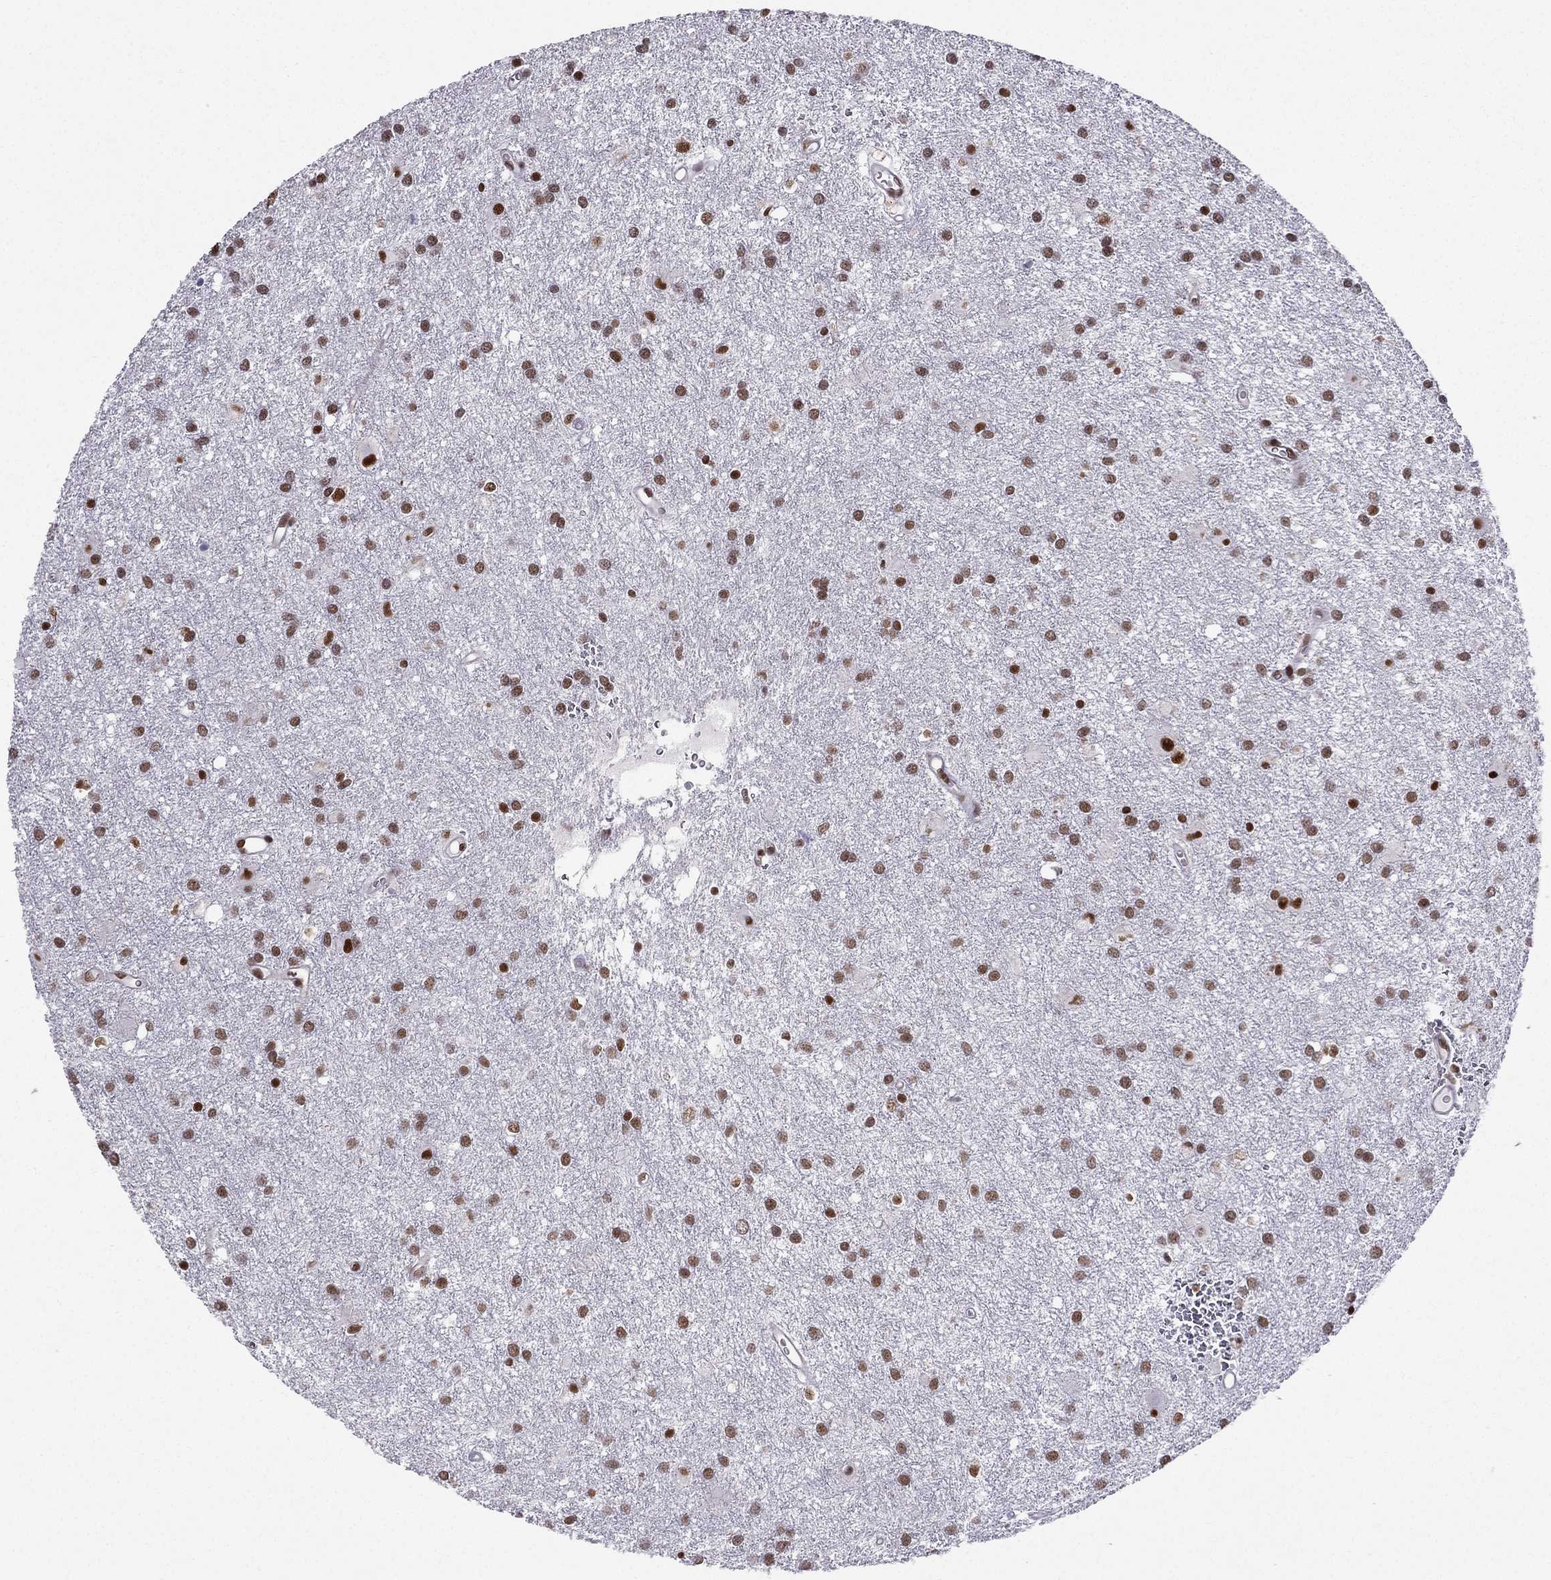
{"staining": {"intensity": "moderate", "quantity": ">75%", "location": "nuclear"}, "tissue": "glioma", "cell_type": "Tumor cells", "image_type": "cancer", "snomed": [{"axis": "morphology", "description": "Glioma, malignant, Low grade"}, {"axis": "topography", "description": "Brain"}], "caption": "The immunohistochemical stain shows moderate nuclear positivity in tumor cells of glioma tissue.", "gene": "ZNF420", "patient": {"sex": "male", "age": 58}}